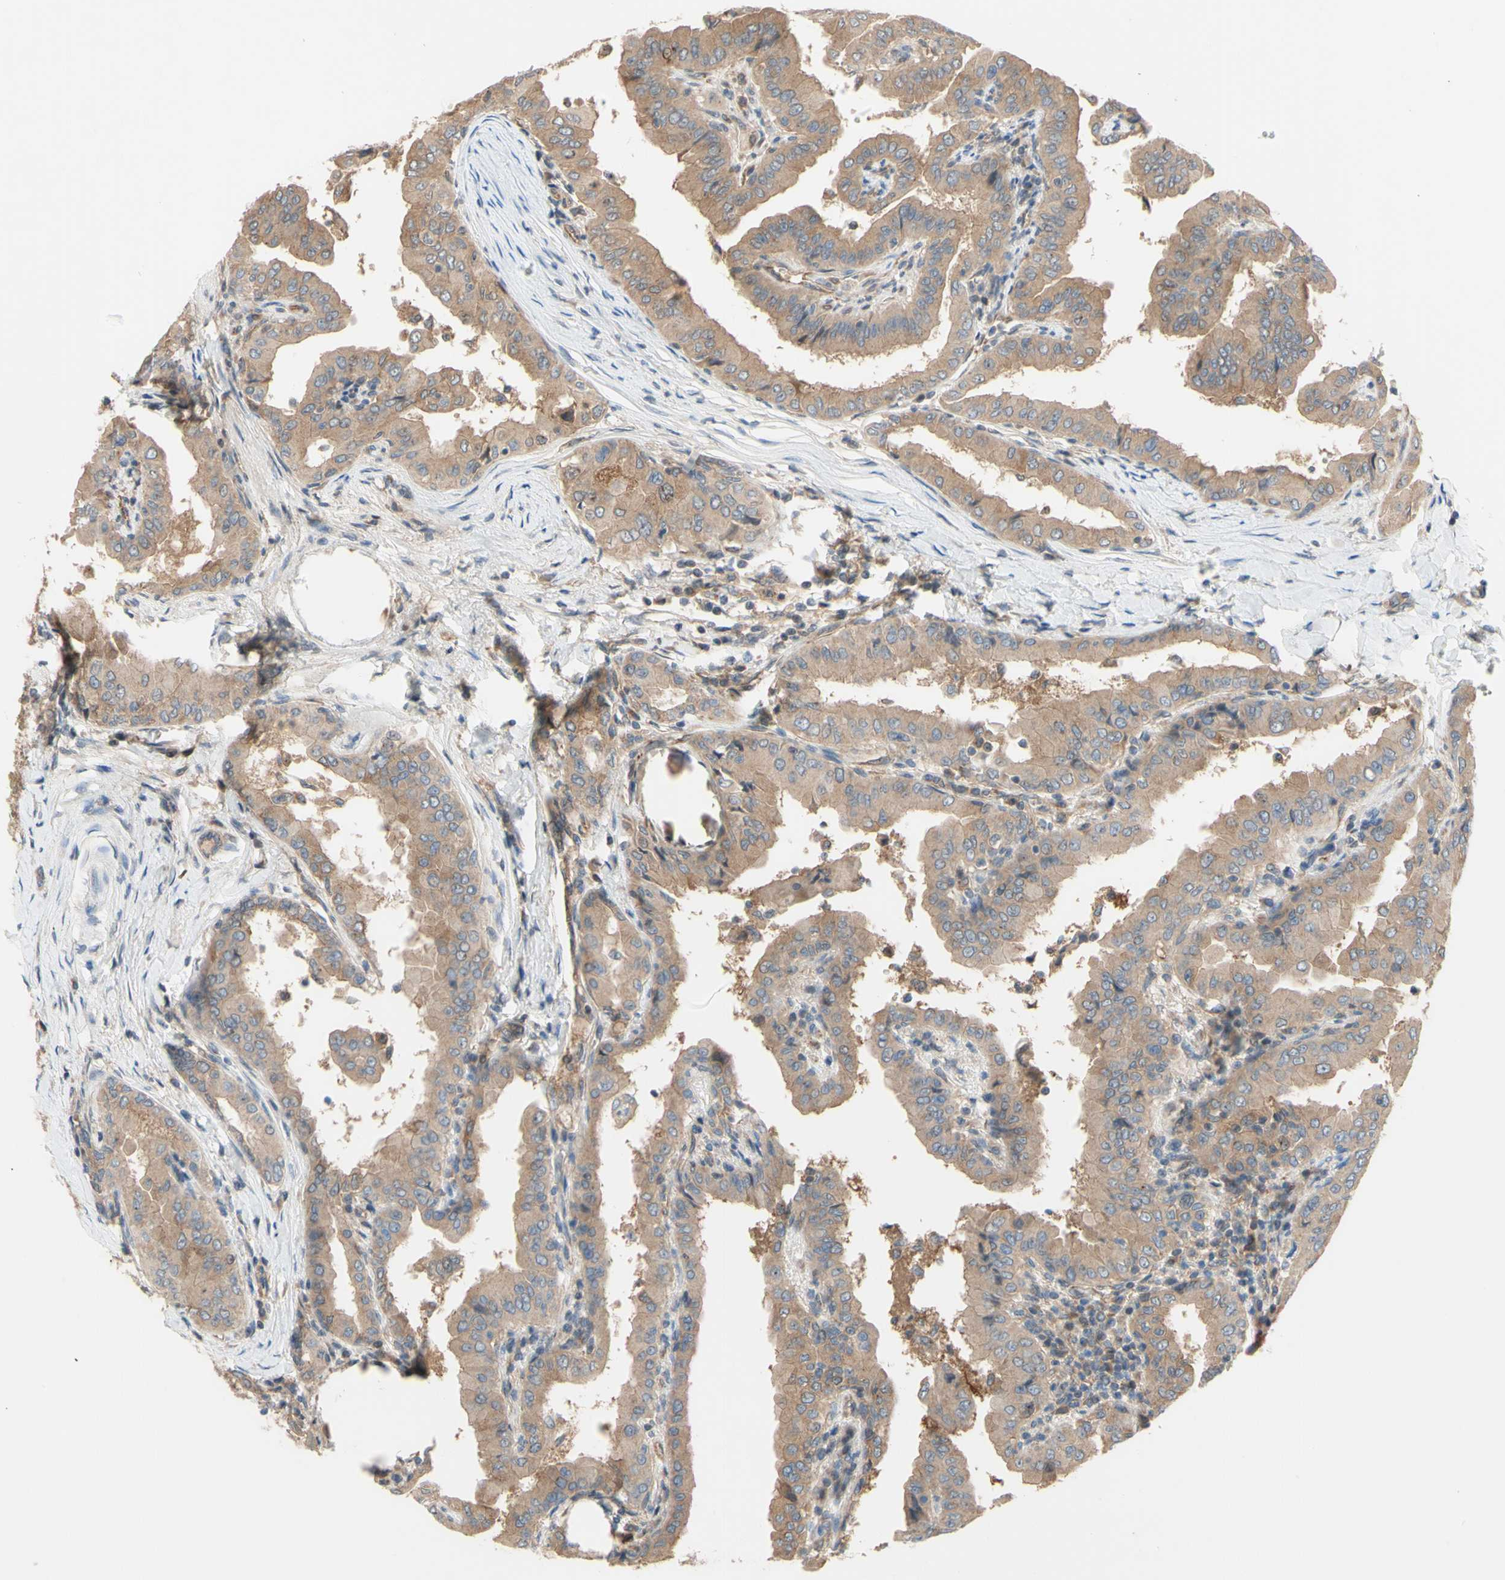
{"staining": {"intensity": "moderate", "quantity": ">75%", "location": "cytoplasmic/membranous"}, "tissue": "thyroid cancer", "cell_type": "Tumor cells", "image_type": "cancer", "snomed": [{"axis": "morphology", "description": "Papillary adenocarcinoma, NOS"}, {"axis": "topography", "description": "Thyroid gland"}], "caption": "Immunohistochemical staining of human thyroid papillary adenocarcinoma reveals medium levels of moderate cytoplasmic/membranous staining in approximately >75% of tumor cells.", "gene": "DYNLRB1", "patient": {"sex": "male", "age": 33}}